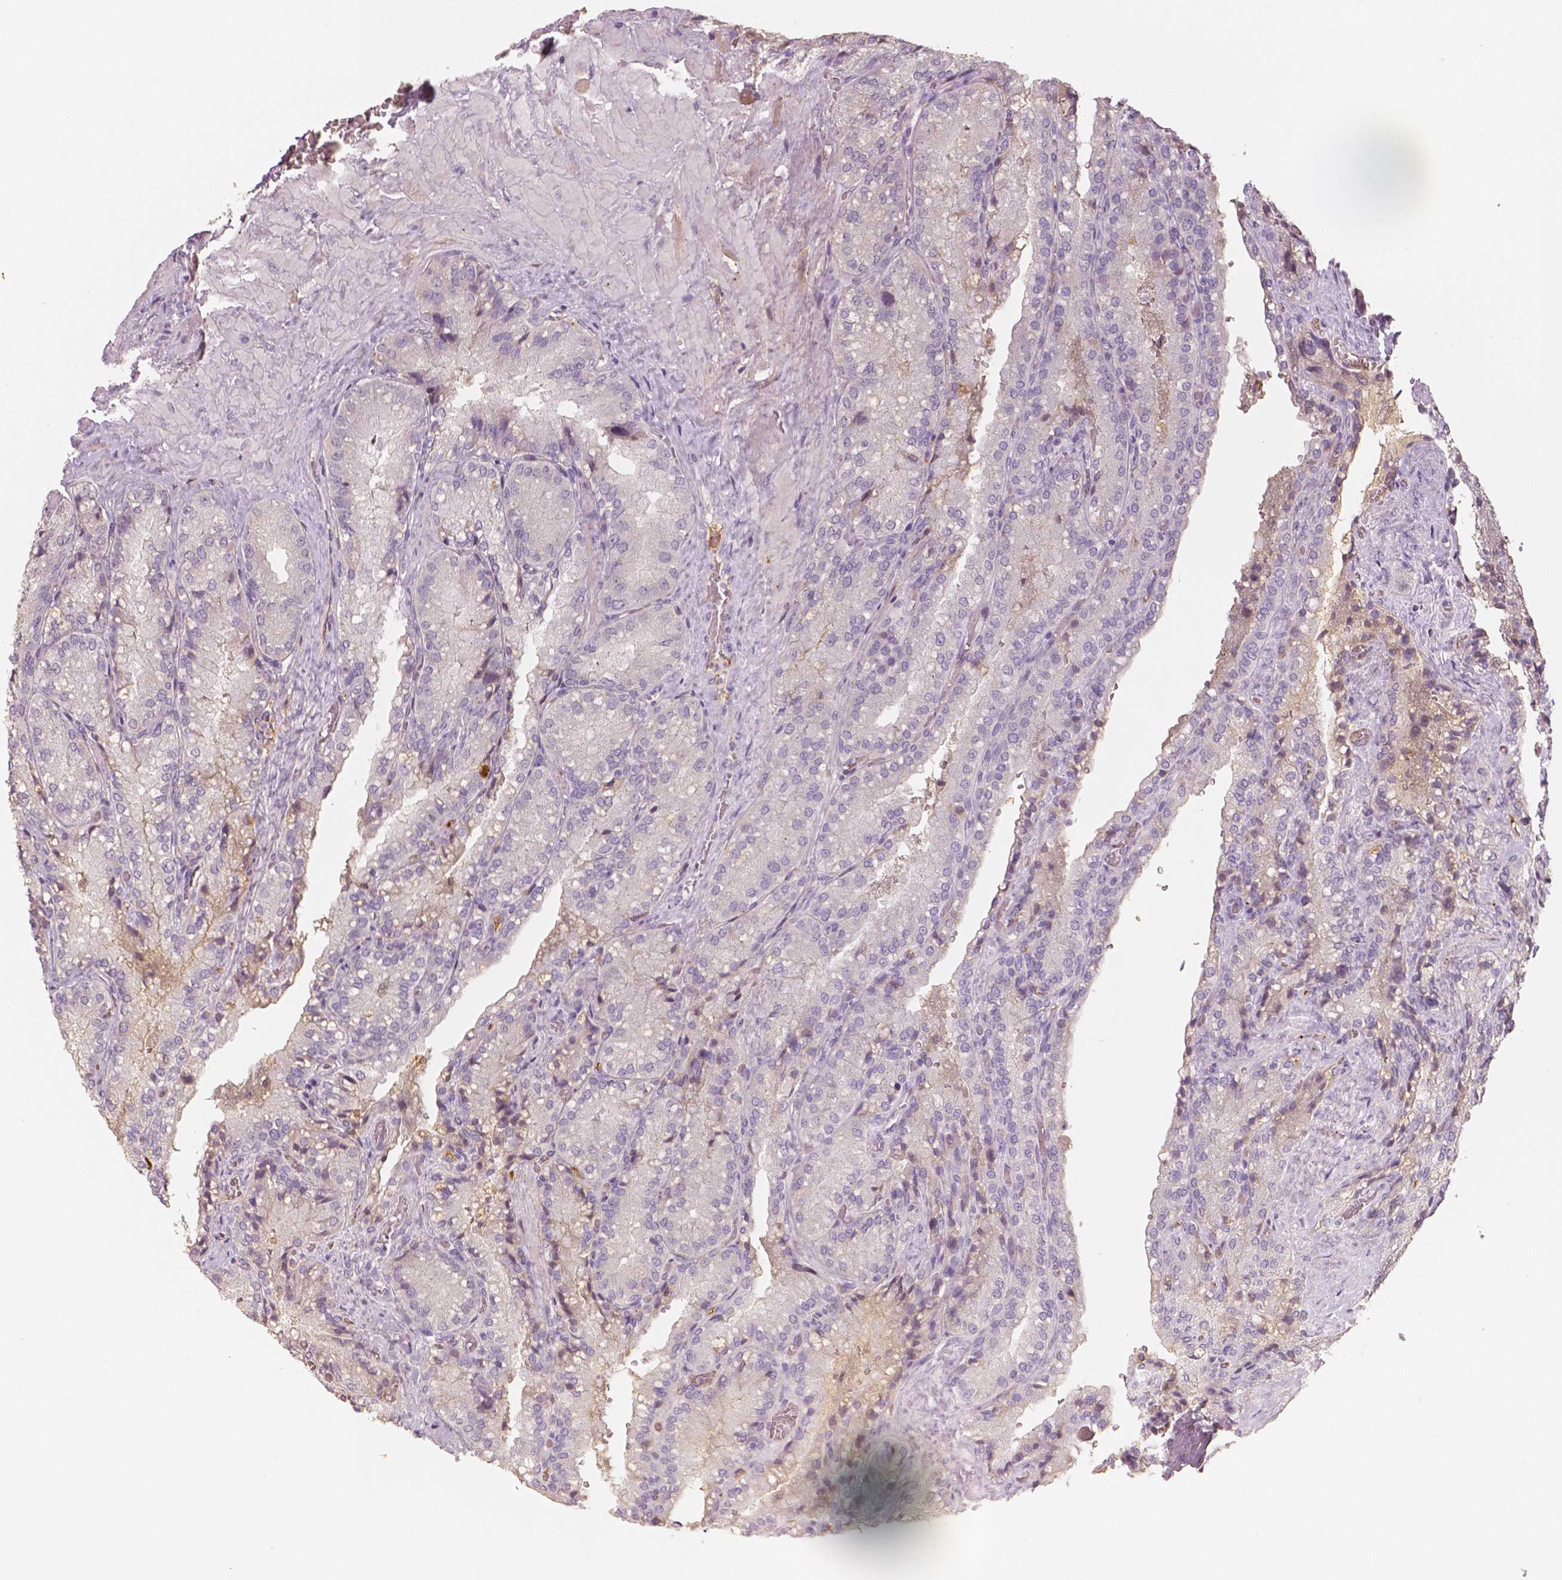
{"staining": {"intensity": "moderate", "quantity": "<25%", "location": "cytoplasmic/membranous"}, "tissue": "seminal vesicle", "cell_type": "Glandular cells", "image_type": "normal", "snomed": [{"axis": "morphology", "description": "Normal tissue, NOS"}, {"axis": "topography", "description": "Seminal veicle"}], "caption": "An immunohistochemistry micrograph of normal tissue is shown. Protein staining in brown labels moderate cytoplasmic/membranous positivity in seminal vesicle within glandular cells.", "gene": "APOA4", "patient": {"sex": "male", "age": 57}}